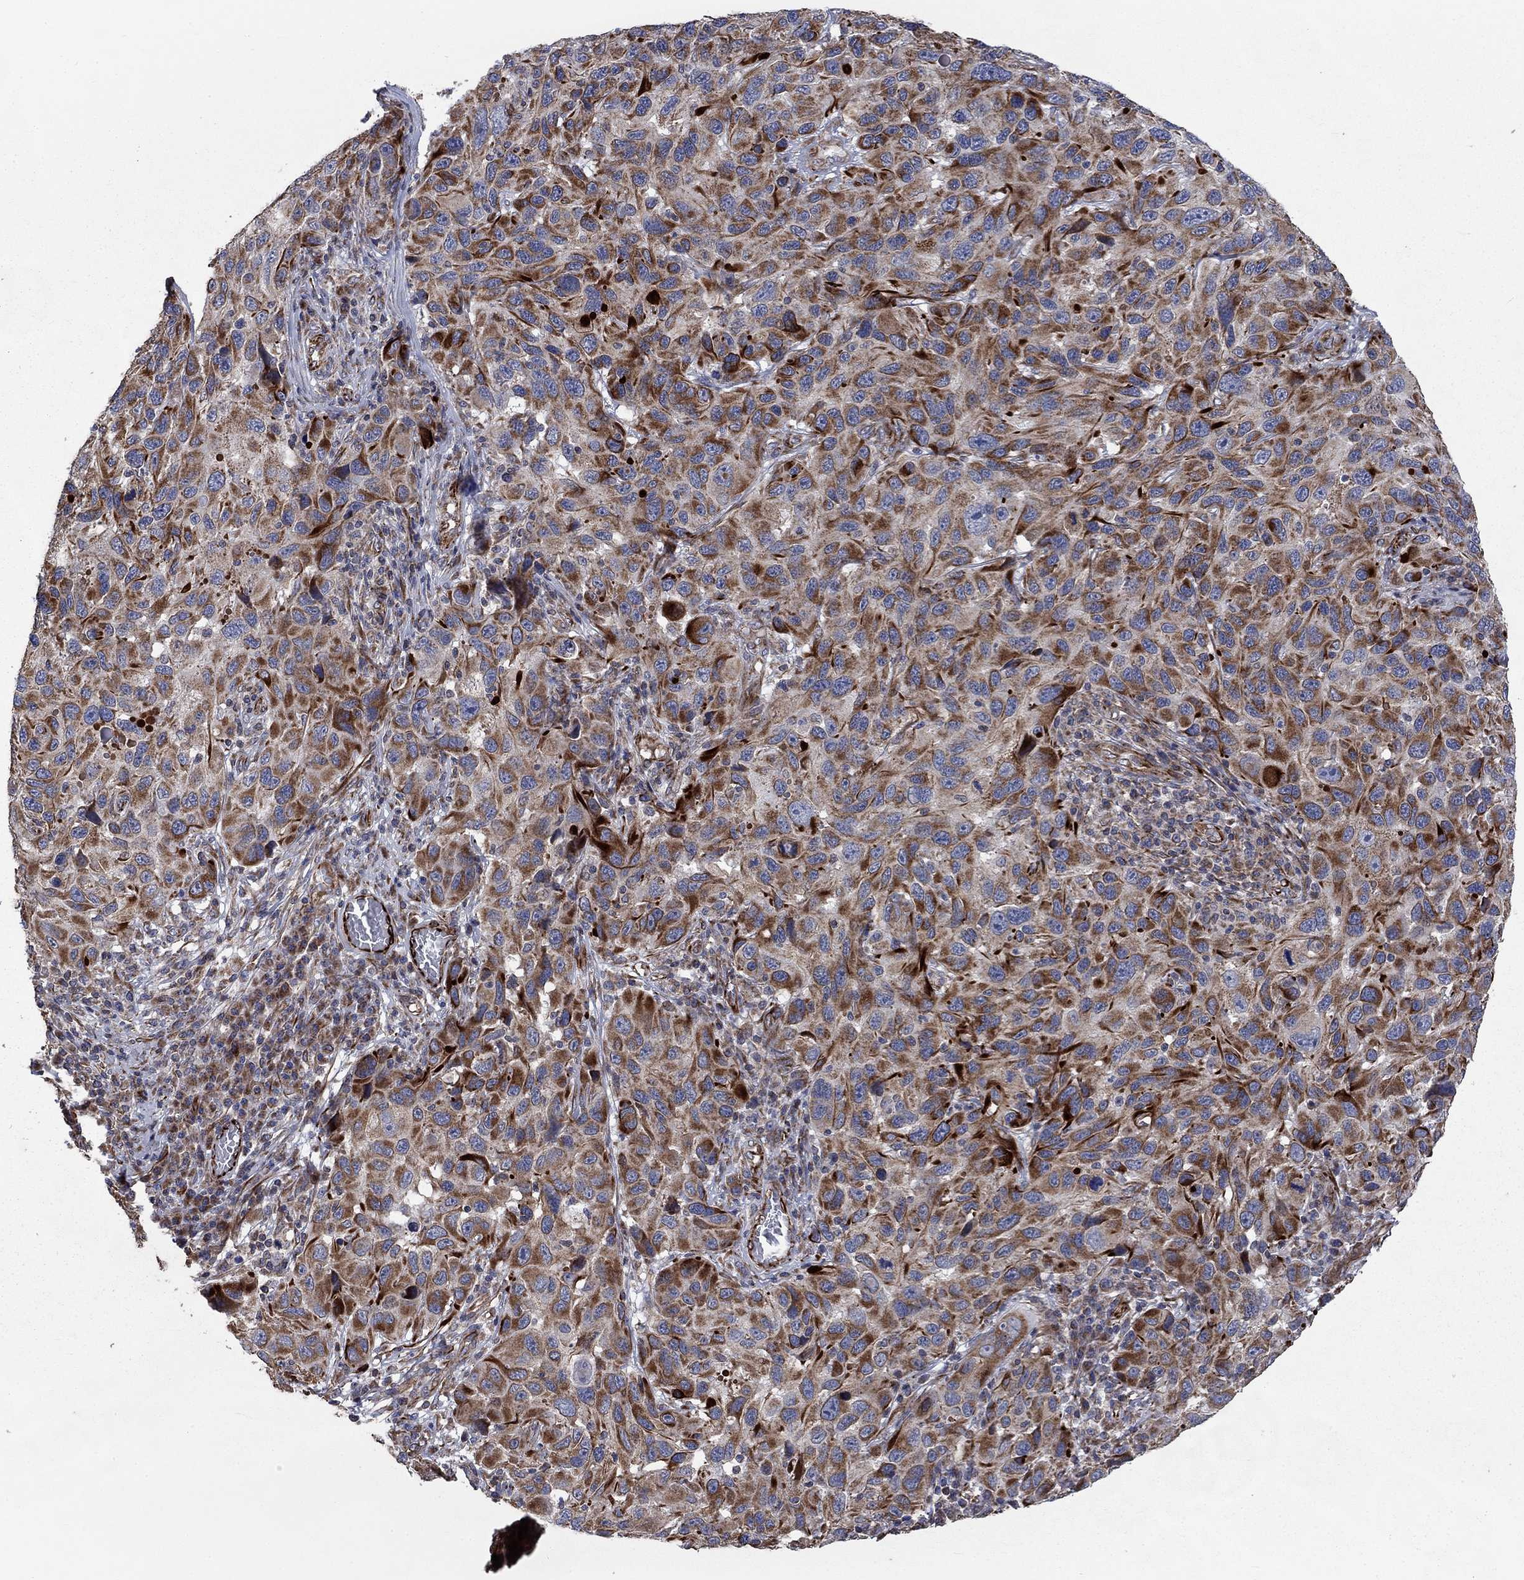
{"staining": {"intensity": "strong", "quantity": ">75%", "location": "cytoplasmic/membranous"}, "tissue": "melanoma", "cell_type": "Tumor cells", "image_type": "cancer", "snomed": [{"axis": "morphology", "description": "Malignant melanoma, NOS"}, {"axis": "topography", "description": "Skin"}], "caption": "Immunohistochemical staining of malignant melanoma demonstrates high levels of strong cytoplasmic/membranous protein positivity in about >75% of tumor cells.", "gene": "NDUFC1", "patient": {"sex": "male", "age": 53}}